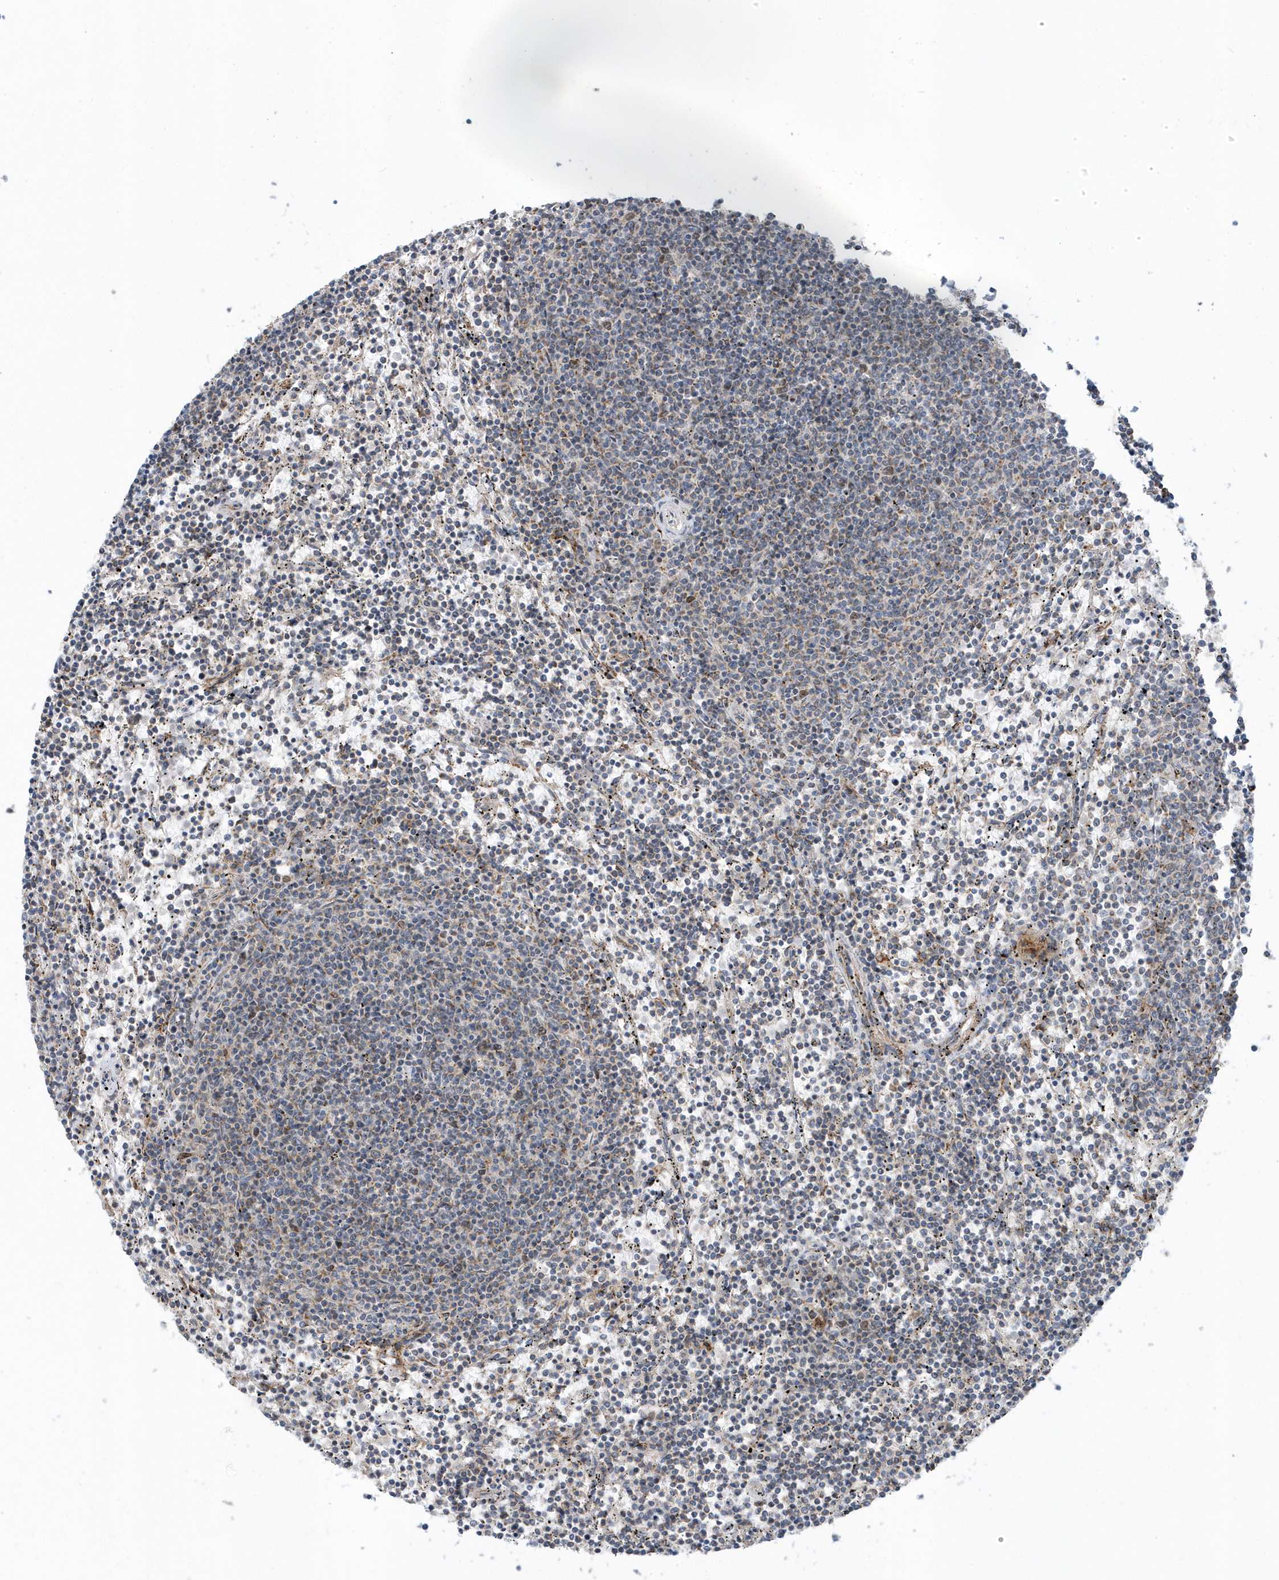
{"staining": {"intensity": "negative", "quantity": "none", "location": "none"}, "tissue": "lymphoma", "cell_type": "Tumor cells", "image_type": "cancer", "snomed": [{"axis": "morphology", "description": "Malignant lymphoma, non-Hodgkin's type, Low grade"}, {"axis": "topography", "description": "Spleen"}], "caption": "The photomicrograph demonstrates no staining of tumor cells in malignant lymphoma, non-Hodgkin's type (low-grade).", "gene": "HRH4", "patient": {"sex": "female", "age": 50}}